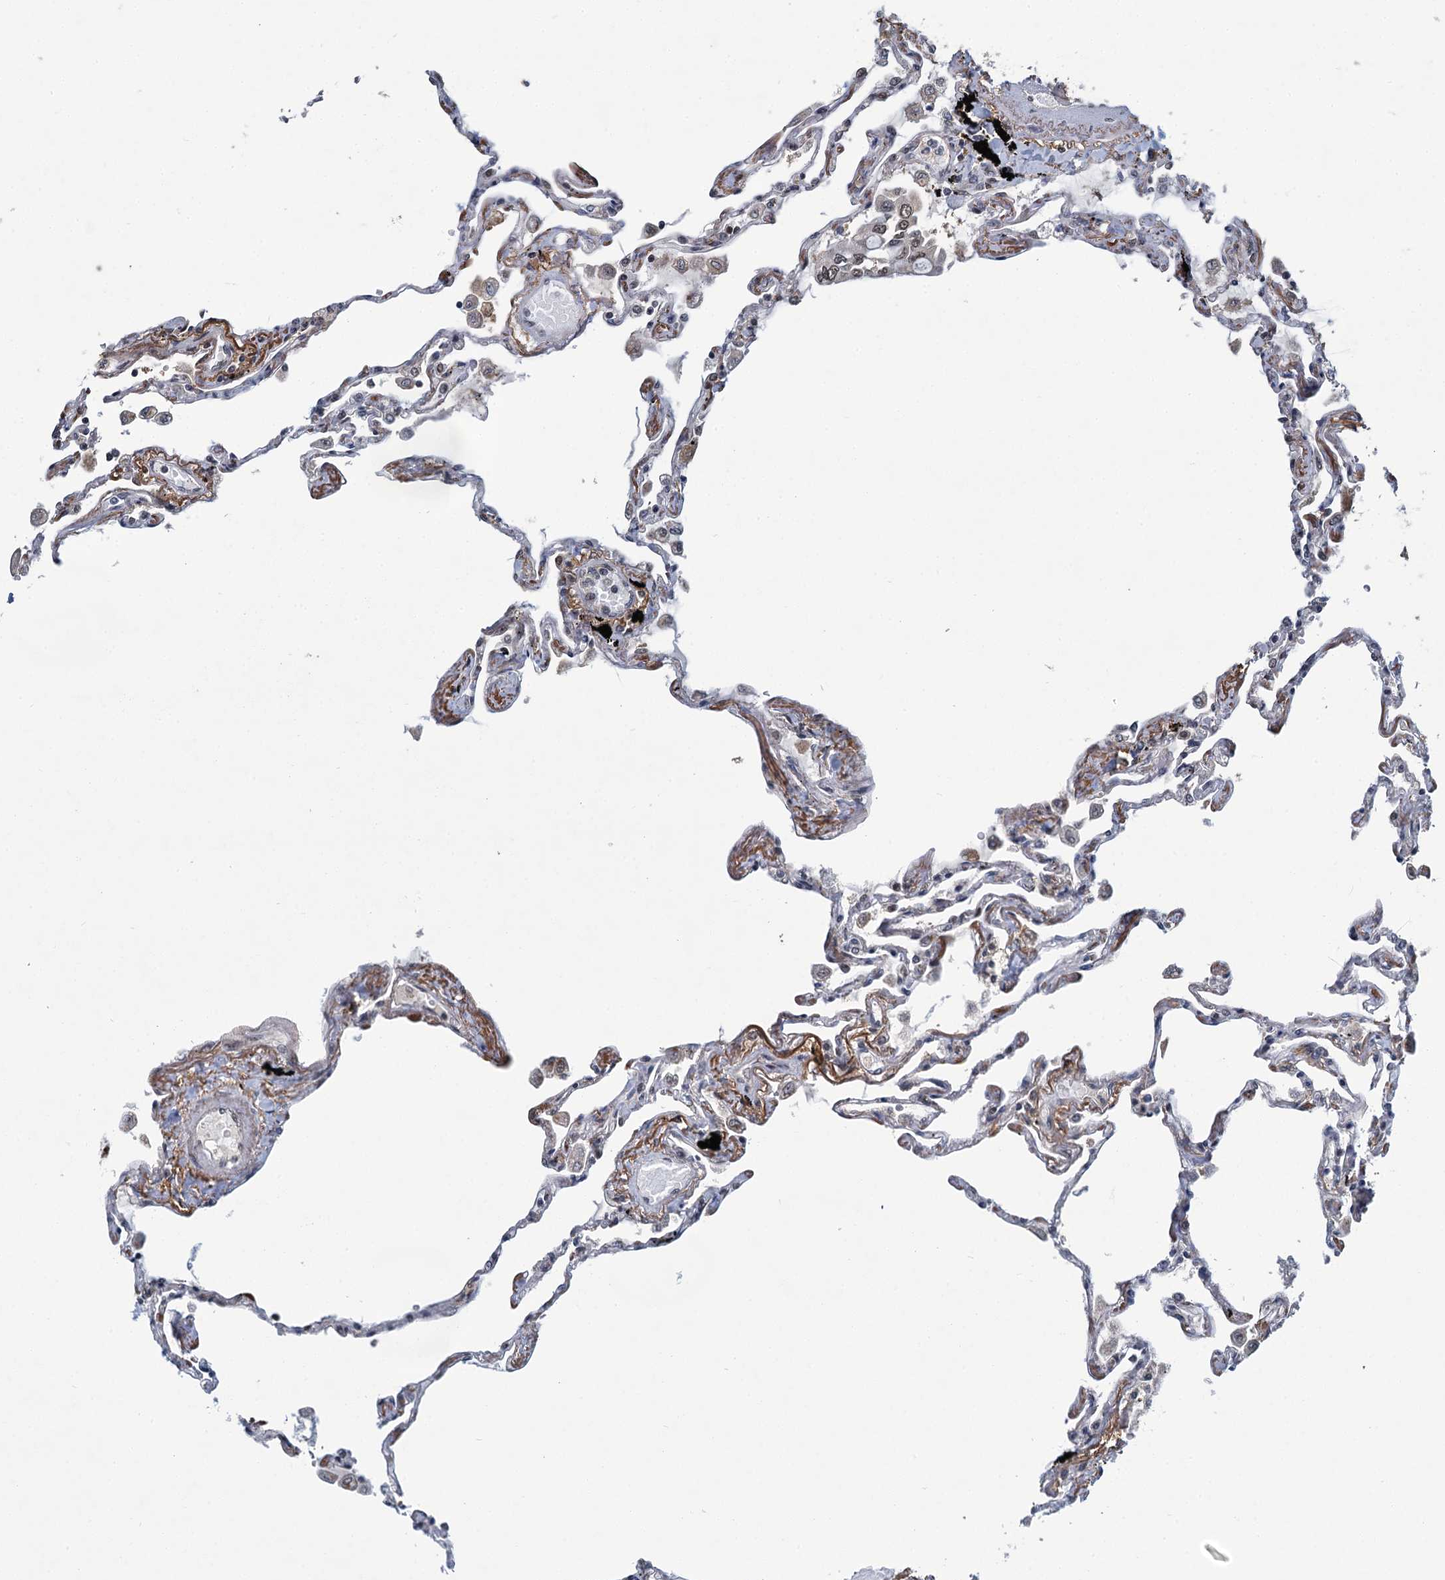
{"staining": {"intensity": "moderate", "quantity": "25%-75%", "location": "nuclear"}, "tissue": "lung", "cell_type": "Alveolar cells", "image_type": "normal", "snomed": [{"axis": "morphology", "description": "Normal tissue, NOS"}, {"axis": "topography", "description": "Lung"}], "caption": "IHC (DAB) staining of unremarkable human lung displays moderate nuclear protein staining in approximately 25%-75% of alveolar cells.", "gene": "PPHLN1", "patient": {"sex": "female", "age": 67}}